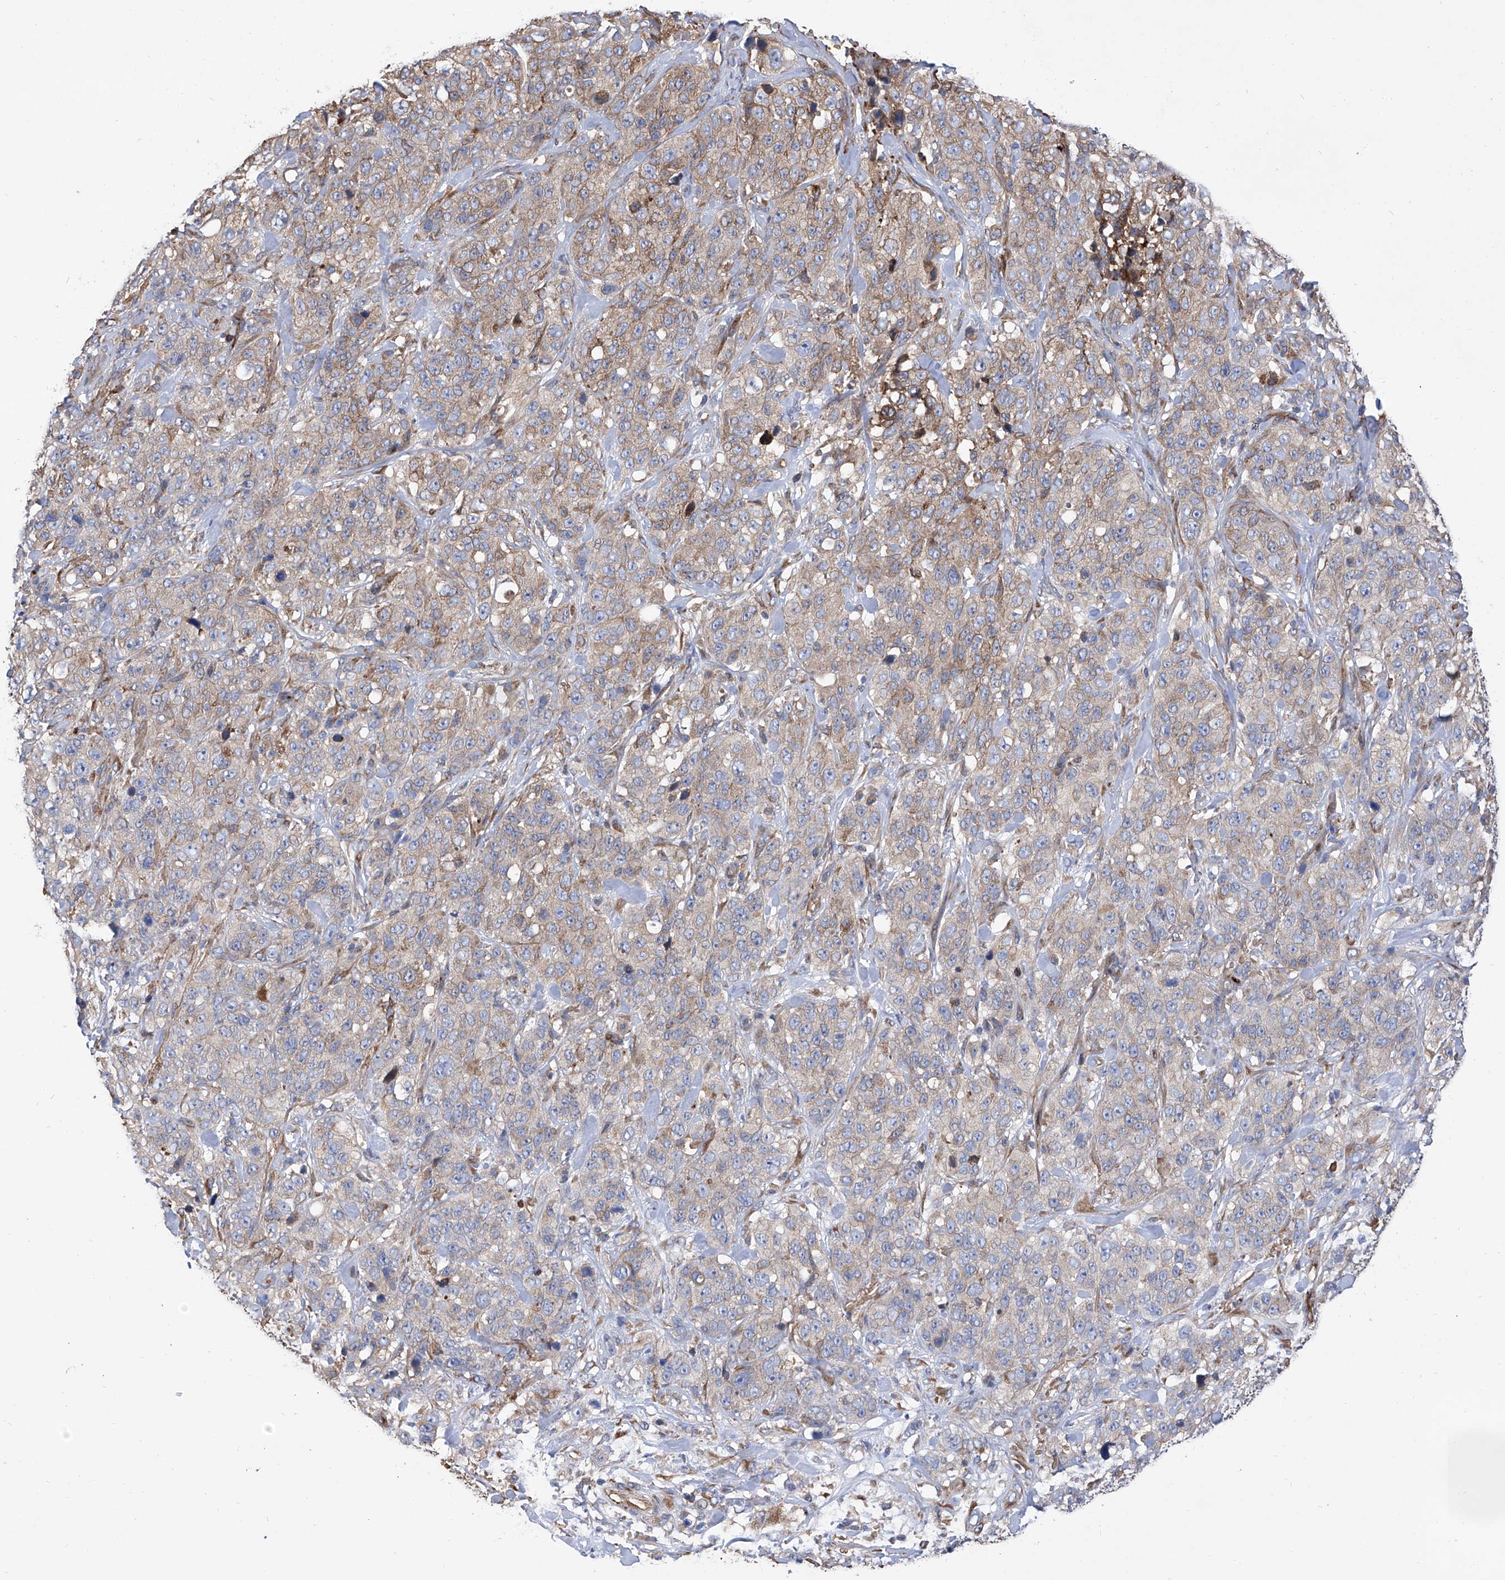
{"staining": {"intensity": "weak", "quantity": ">75%", "location": "cytoplasmic/membranous"}, "tissue": "stomach cancer", "cell_type": "Tumor cells", "image_type": "cancer", "snomed": [{"axis": "morphology", "description": "Adenocarcinoma, NOS"}, {"axis": "topography", "description": "Stomach"}], "caption": "A brown stain labels weak cytoplasmic/membranous positivity of a protein in stomach cancer (adenocarcinoma) tumor cells.", "gene": "INPP5B", "patient": {"sex": "male", "age": 48}}